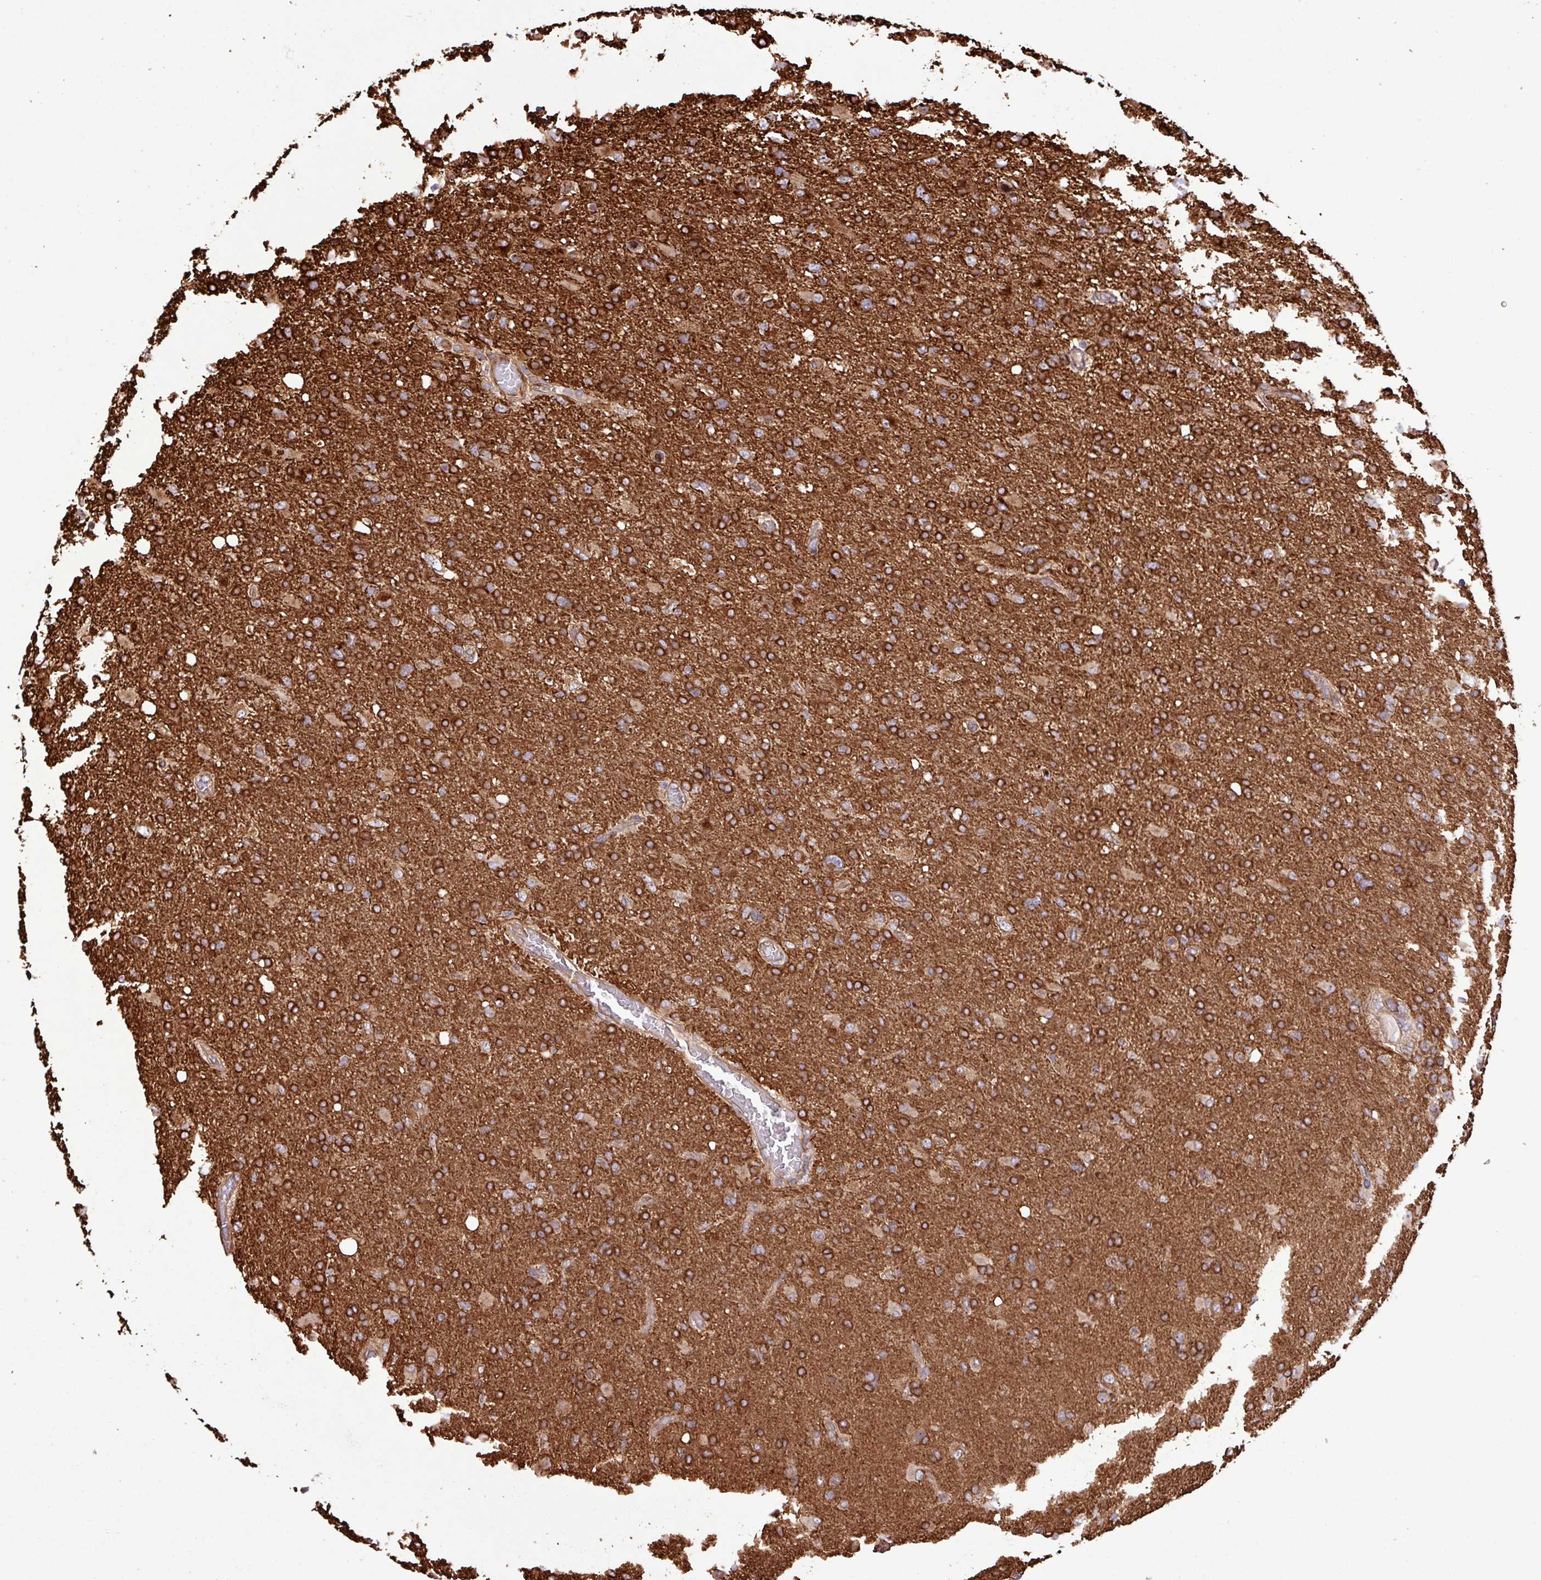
{"staining": {"intensity": "strong", "quantity": ">75%", "location": "cytoplasmic/membranous"}, "tissue": "glioma", "cell_type": "Tumor cells", "image_type": "cancer", "snomed": [{"axis": "morphology", "description": "Glioma, malignant, High grade"}, {"axis": "topography", "description": "Brain"}], "caption": "Protein expression analysis of high-grade glioma (malignant) exhibits strong cytoplasmic/membranous staining in about >75% of tumor cells.", "gene": "ZNF300", "patient": {"sex": "male", "age": 61}}